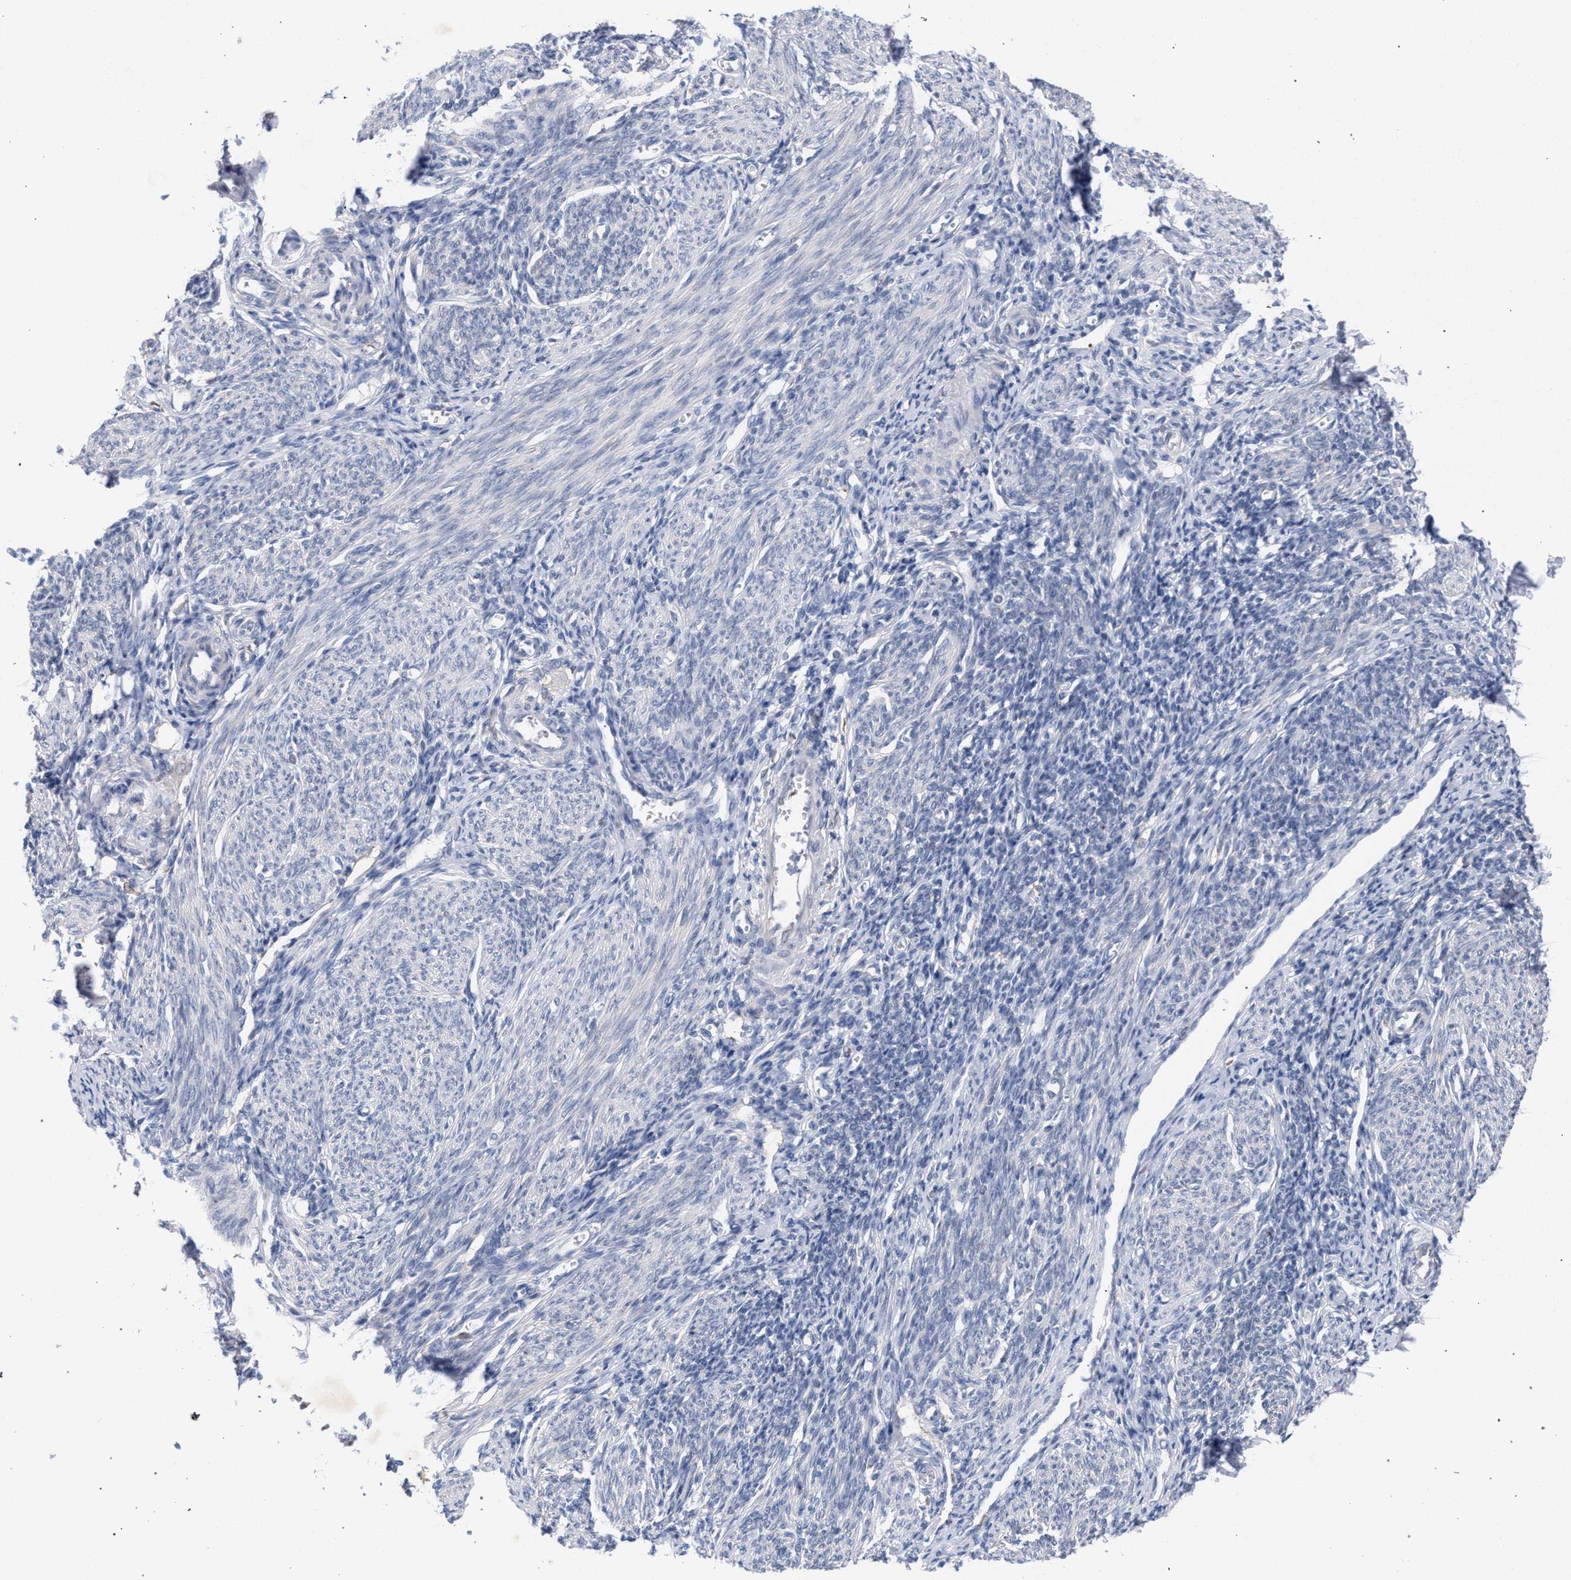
{"staining": {"intensity": "negative", "quantity": "none", "location": "none"}, "tissue": "endometrium", "cell_type": "Cells in endometrial stroma", "image_type": "normal", "snomed": [{"axis": "morphology", "description": "Normal tissue, NOS"}, {"axis": "morphology", "description": "Adenocarcinoma, NOS"}, {"axis": "topography", "description": "Endometrium"}], "caption": "DAB immunohistochemical staining of benign endometrium displays no significant expression in cells in endometrial stroma. Nuclei are stained in blue.", "gene": "FHOD3", "patient": {"sex": "female", "age": 57}}